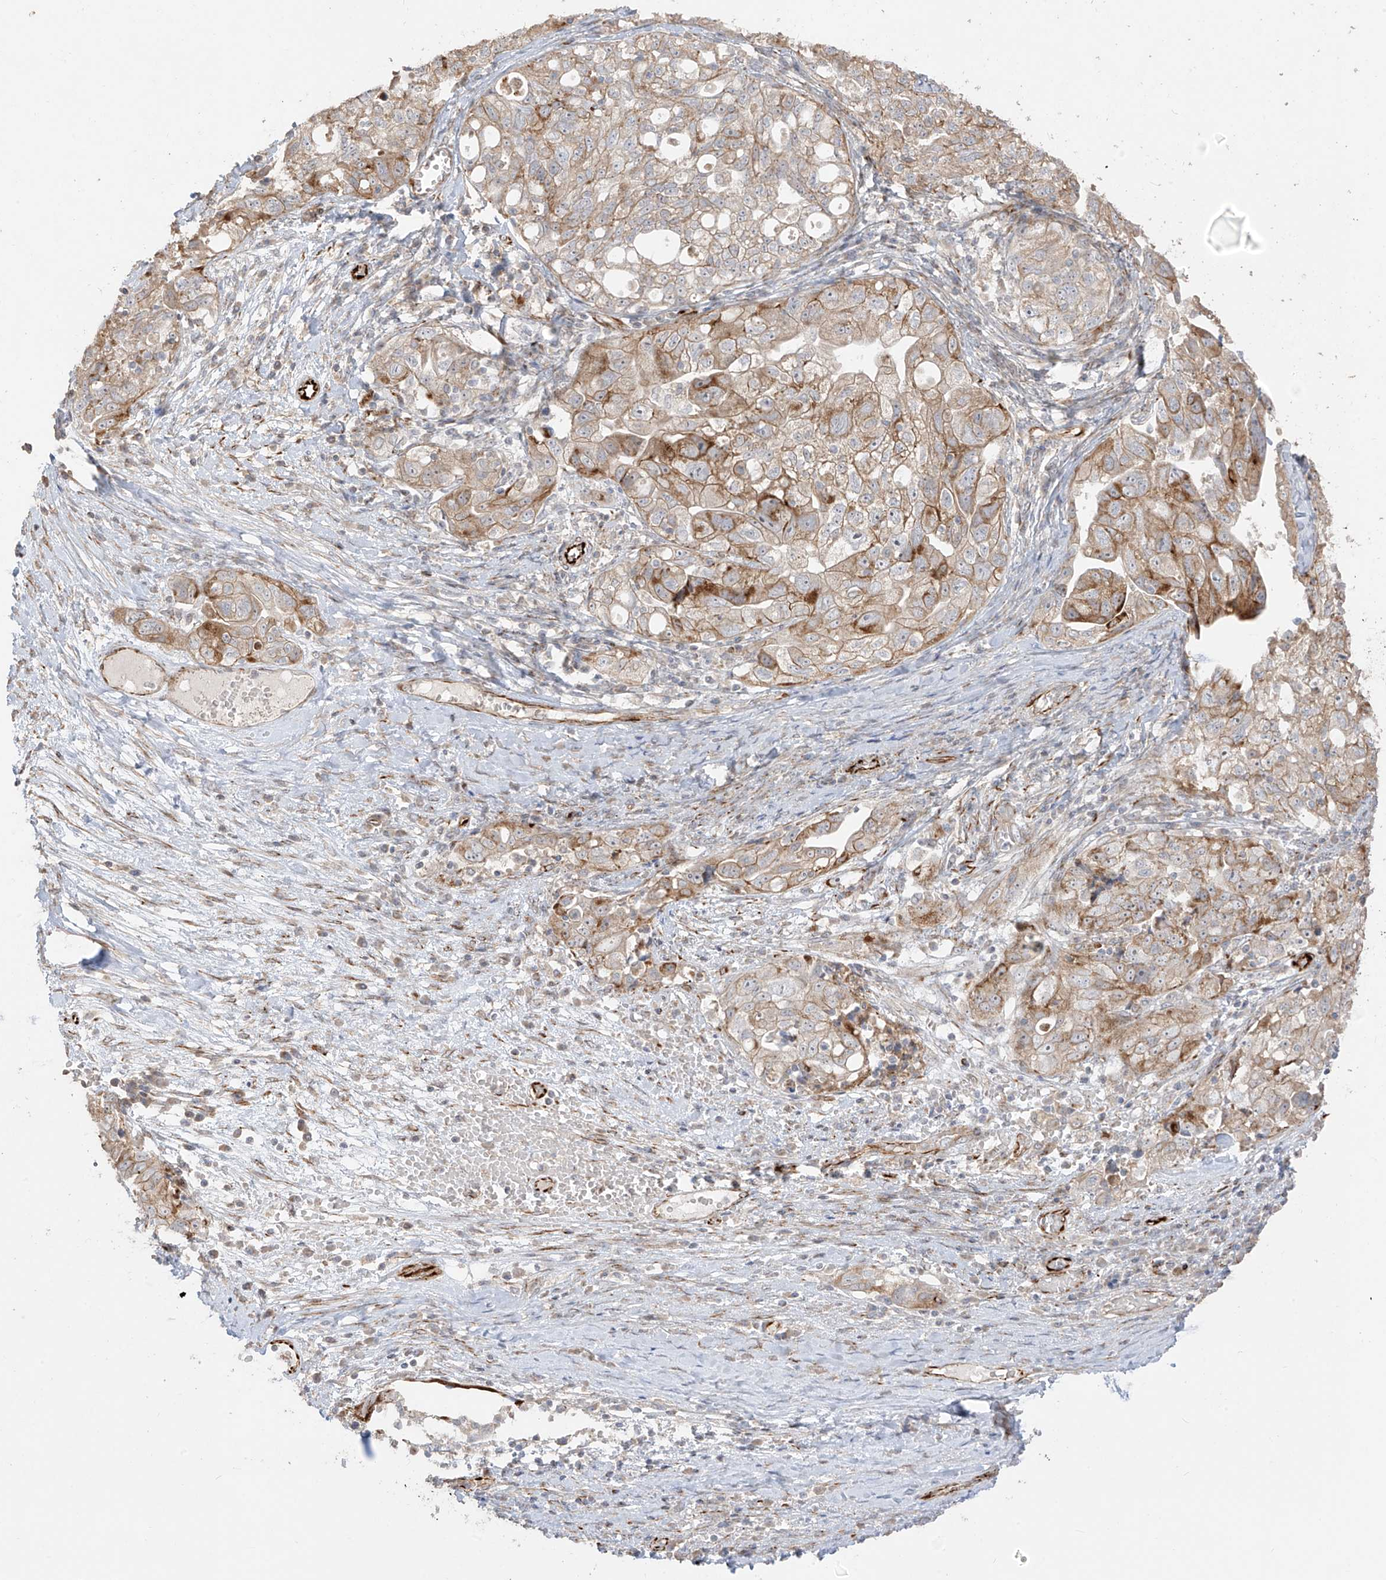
{"staining": {"intensity": "moderate", "quantity": "25%-75%", "location": "cytoplasmic/membranous"}, "tissue": "ovarian cancer", "cell_type": "Tumor cells", "image_type": "cancer", "snomed": [{"axis": "morphology", "description": "Carcinoma, NOS"}, {"axis": "morphology", "description": "Cystadenocarcinoma, serous, NOS"}, {"axis": "topography", "description": "Ovary"}], "caption": "High-magnification brightfield microscopy of ovarian cancer (carcinoma) stained with DAB (brown) and counterstained with hematoxylin (blue). tumor cells exhibit moderate cytoplasmic/membranous expression is present in approximately25%-75% of cells.", "gene": "DCDC2", "patient": {"sex": "female", "age": 69}}